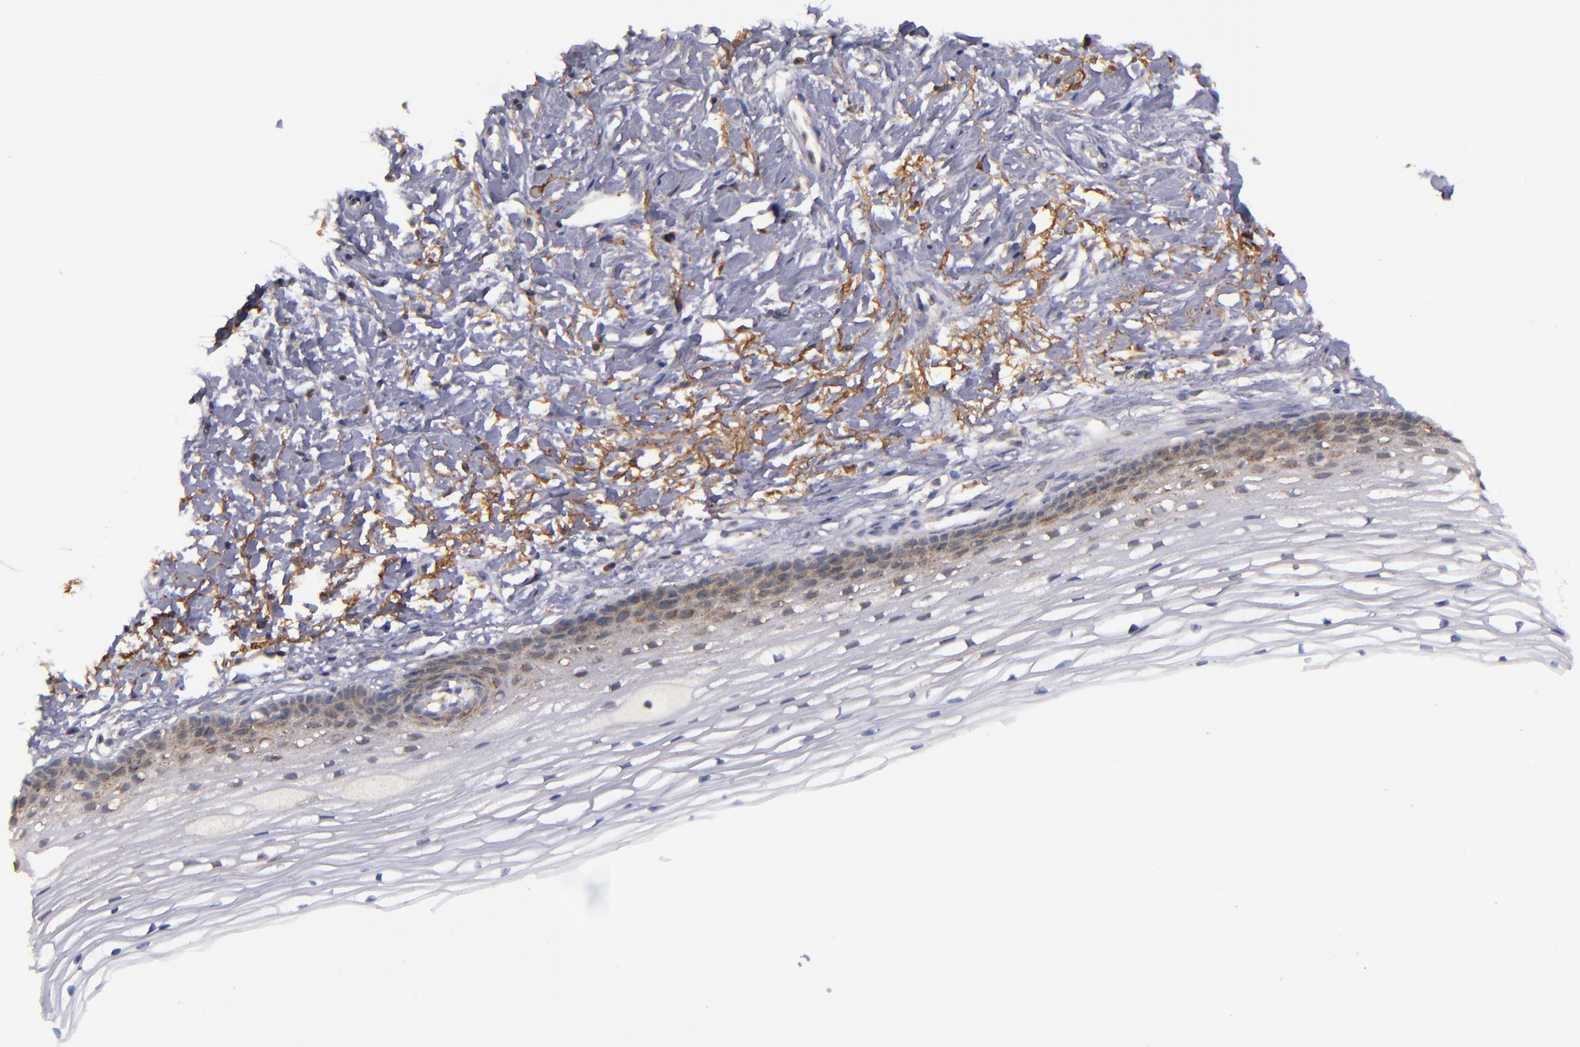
{"staining": {"intensity": "moderate", "quantity": "25%-75%", "location": "cytoplasmic/membranous"}, "tissue": "cervix", "cell_type": "Glandular cells", "image_type": "normal", "snomed": [{"axis": "morphology", "description": "Normal tissue, NOS"}, {"axis": "topography", "description": "Cervix"}], "caption": "Human cervix stained for a protein (brown) displays moderate cytoplasmic/membranous positive staining in about 25%-75% of glandular cells.", "gene": "ZFYVE1", "patient": {"sex": "female", "age": 77}}